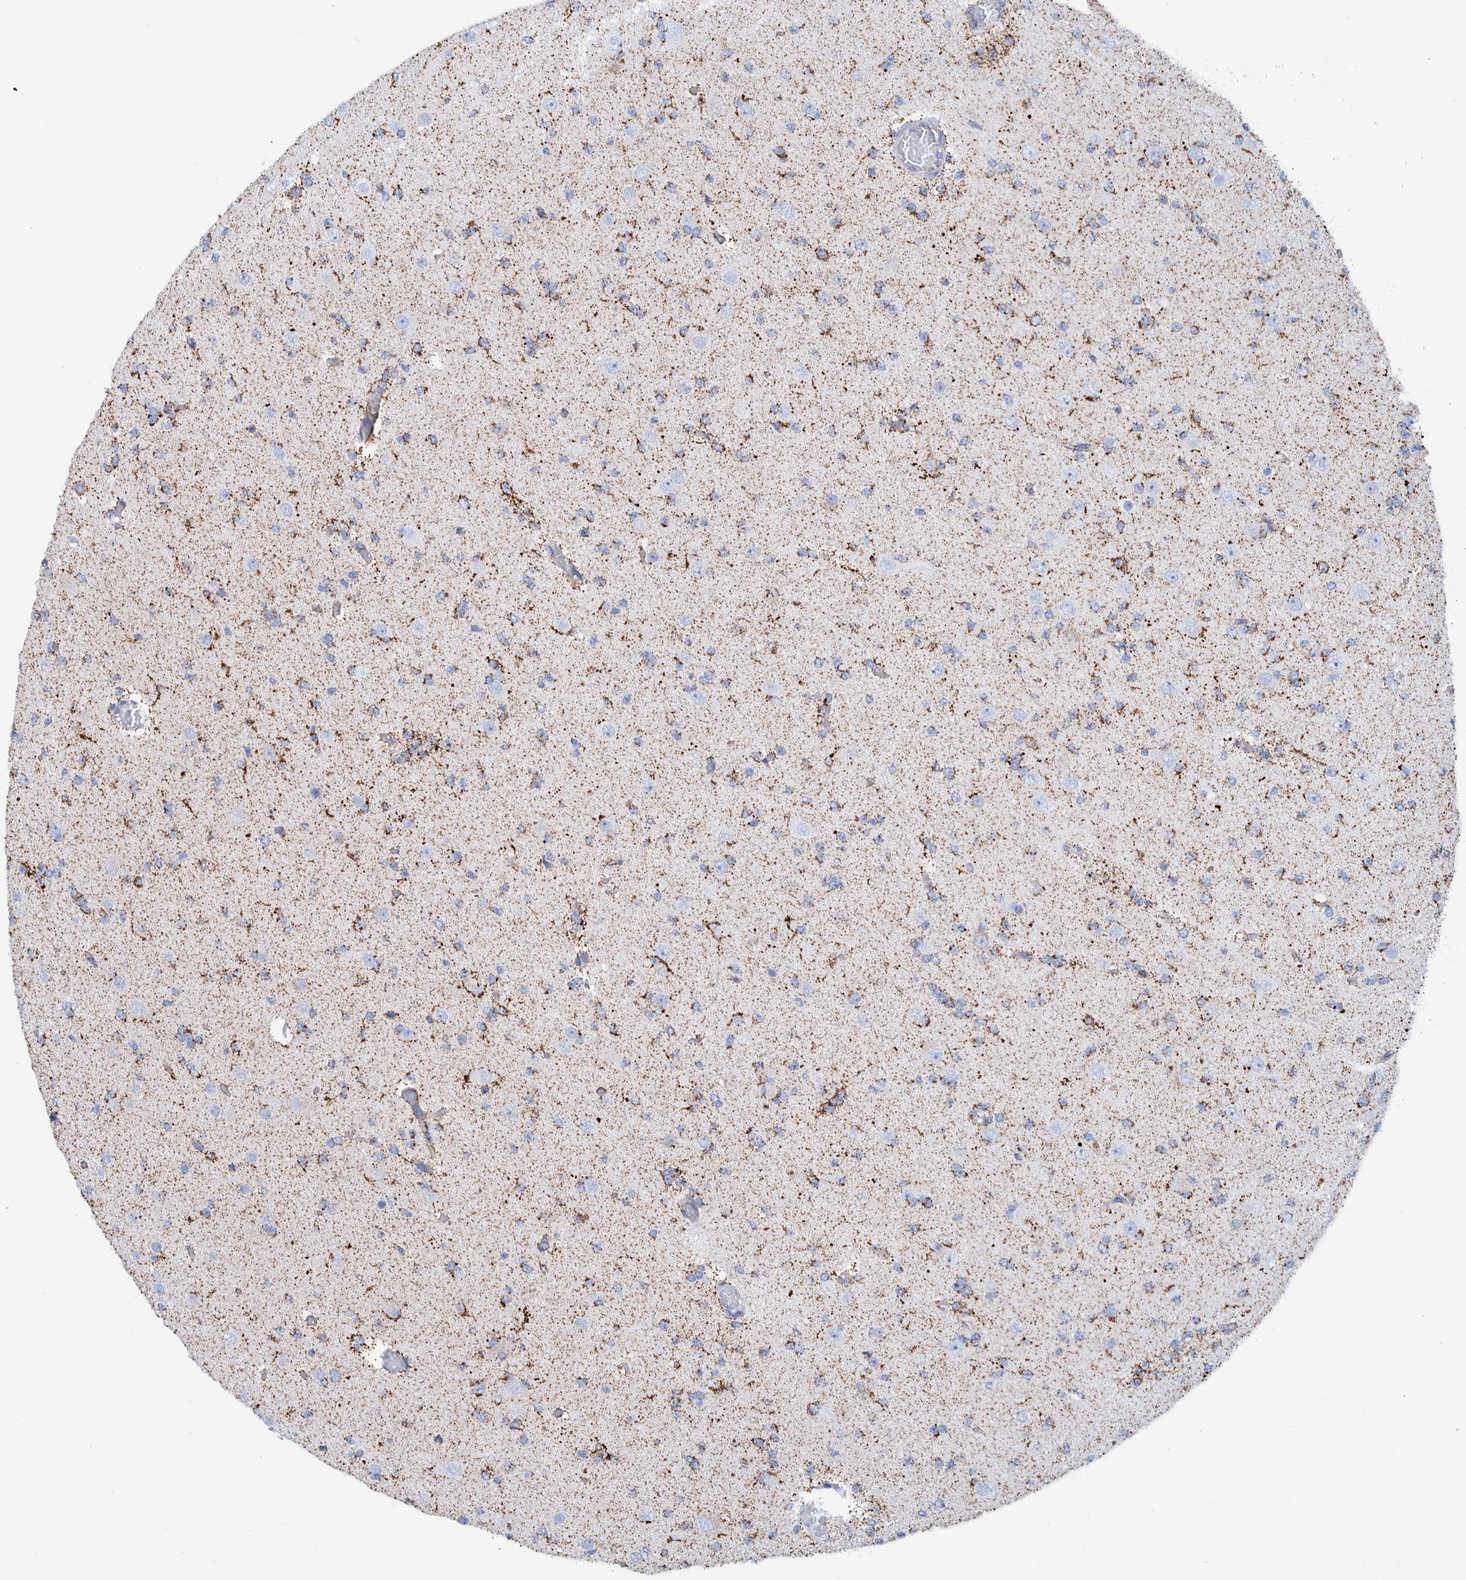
{"staining": {"intensity": "moderate", "quantity": "25%-75%", "location": "cytoplasmic/membranous"}, "tissue": "glioma", "cell_type": "Tumor cells", "image_type": "cancer", "snomed": [{"axis": "morphology", "description": "Glioma, malignant, Low grade"}, {"axis": "topography", "description": "Brain"}], "caption": "An immunohistochemistry (IHC) photomicrograph of tumor tissue is shown. Protein staining in brown shows moderate cytoplasmic/membranous positivity in glioma within tumor cells.", "gene": "DECR1", "patient": {"sex": "female", "age": 22}}